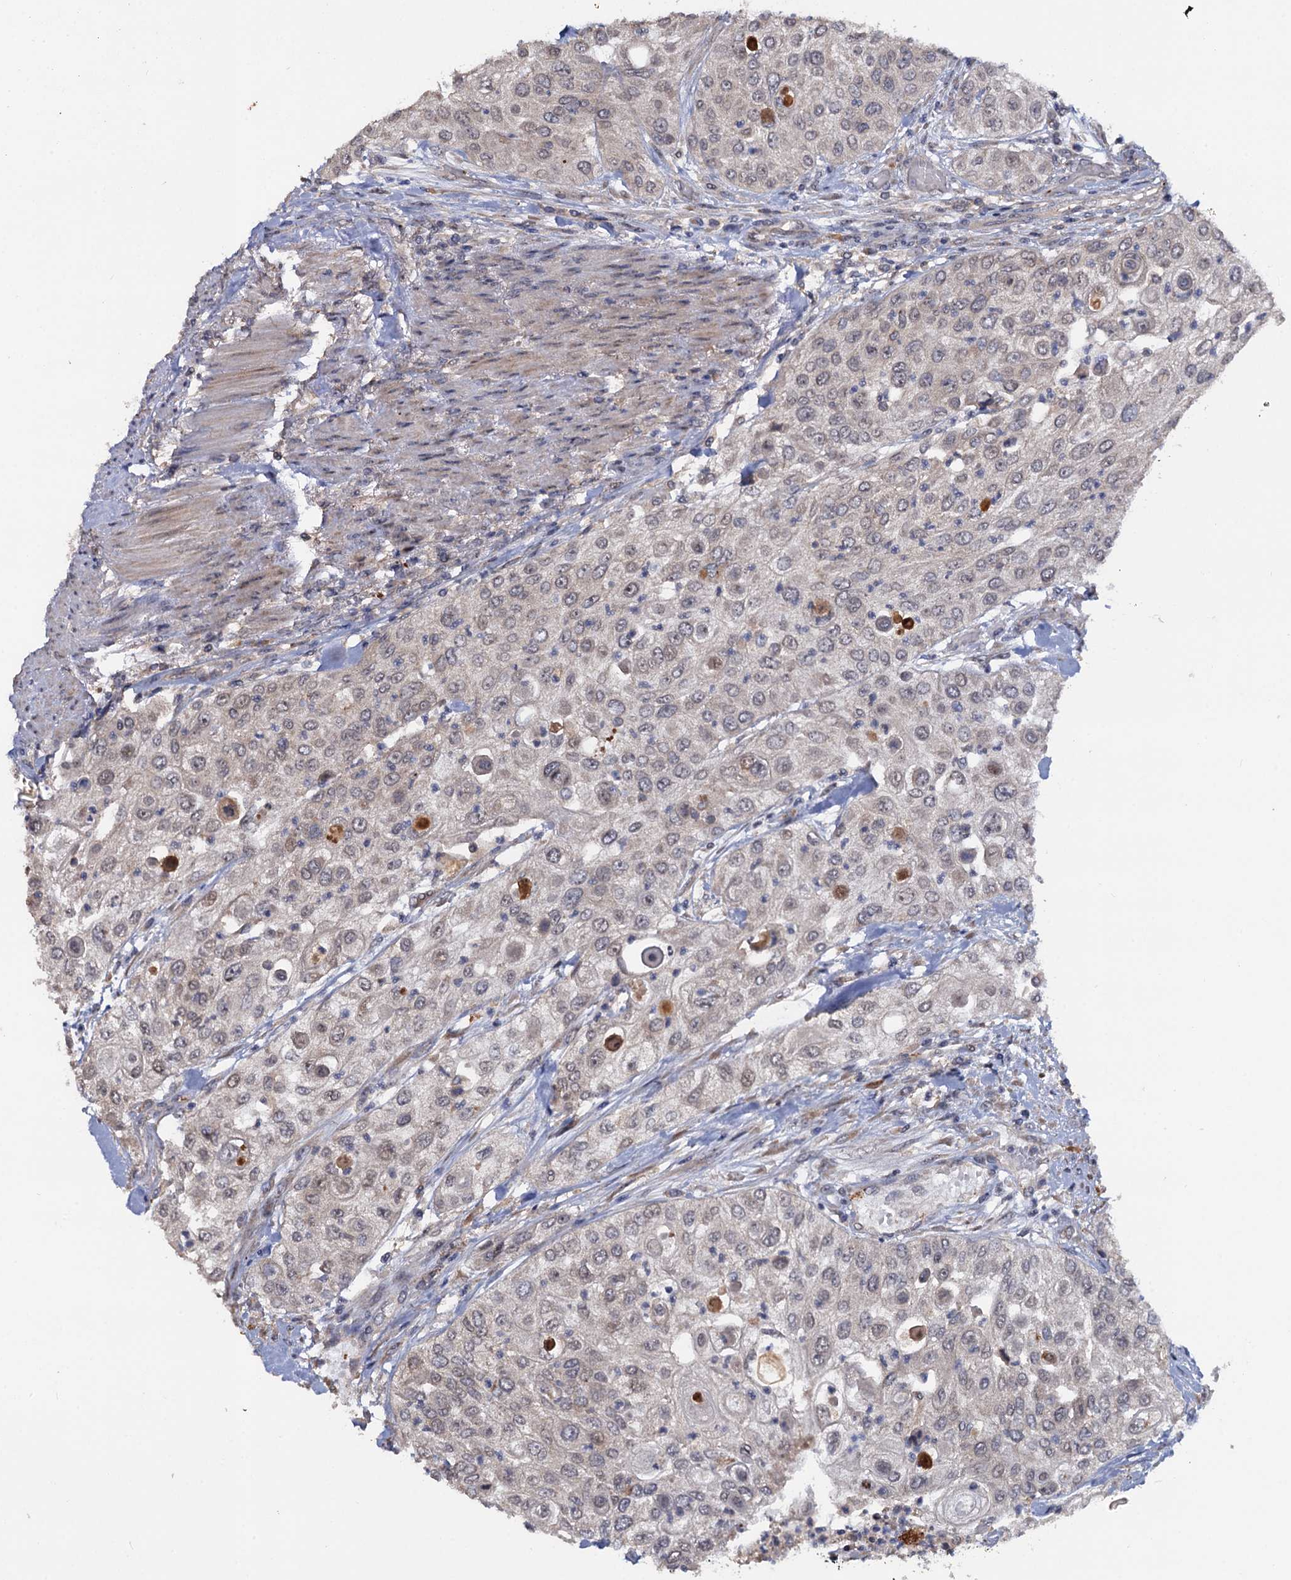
{"staining": {"intensity": "weak", "quantity": "25%-75%", "location": "nuclear"}, "tissue": "urothelial cancer", "cell_type": "Tumor cells", "image_type": "cancer", "snomed": [{"axis": "morphology", "description": "Urothelial carcinoma, High grade"}, {"axis": "topography", "description": "Urinary bladder"}], "caption": "DAB (3,3'-diaminobenzidine) immunohistochemical staining of human urothelial cancer reveals weak nuclear protein expression in approximately 25%-75% of tumor cells.", "gene": "LRRC63", "patient": {"sex": "female", "age": 79}}